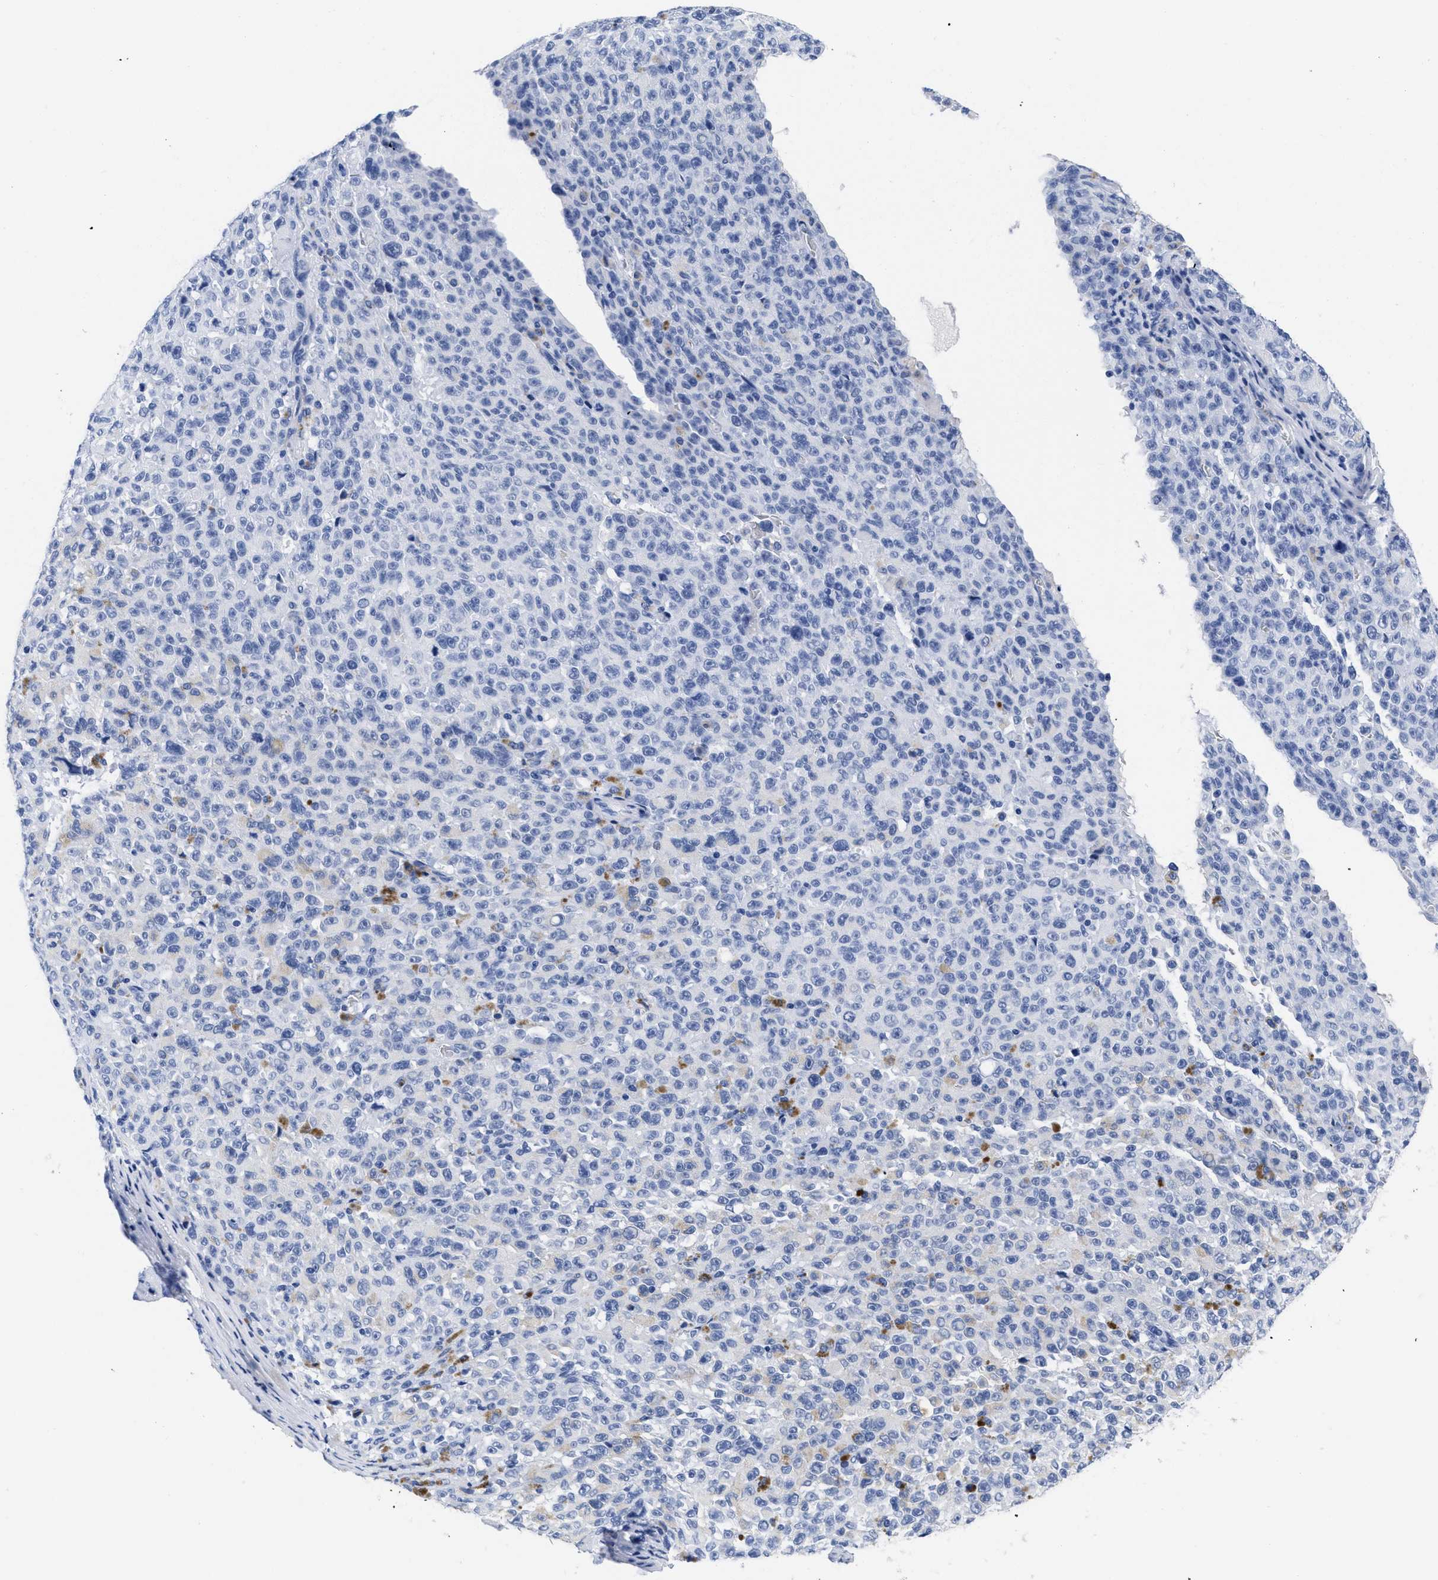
{"staining": {"intensity": "negative", "quantity": "none", "location": "none"}, "tissue": "melanoma", "cell_type": "Tumor cells", "image_type": "cancer", "snomed": [{"axis": "morphology", "description": "Malignant melanoma, NOS"}, {"axis": "topography", "description": "Skin"}], "caption": "Image shows no significant protein staining in tumor cells of malignant melanoma. (Immunohistochemistry, brightfield microscopy, high magnification).", "gene": "TREML1", "patient": {"sex": "female", "age": 82}}